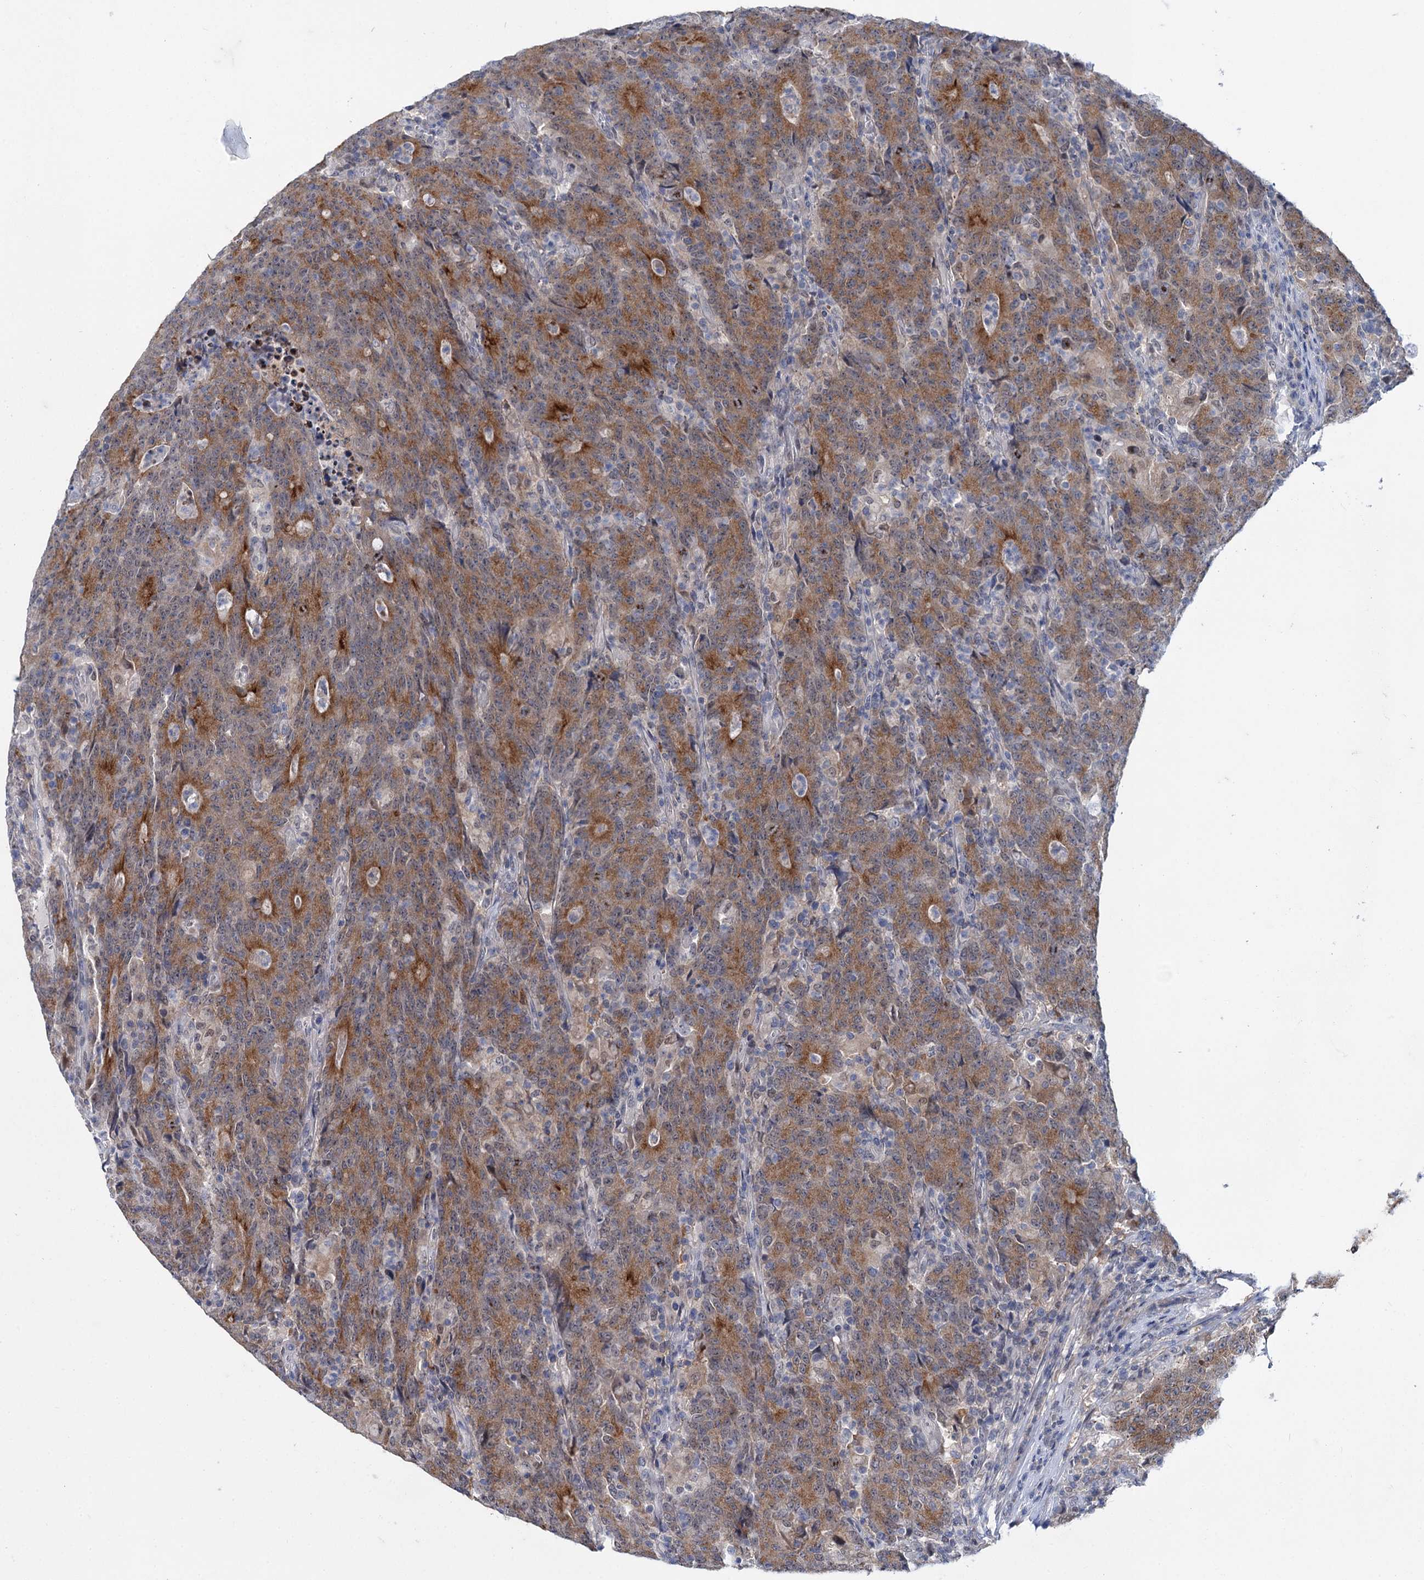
{"staining": {"intensity": "moderate", "quantity": ">75%", "location": "cytoplasmic/membranous"}, "tissue": "colorectal cancer", "cell_type": "Tumor cells", "image_type": "cancer", "snomed": [{"axis": "morphology", "description": "Adenocarcinoma, NOS"}, {"axis": "topography", "description": "Colon"}], "caption": "Approximately >75% of tumor cells in human colorectal cancer (adenocarcinoma) reveal moderate cytoplasmic/membranous protein positivity as visualized by brown immunohistochemical staining.", "gene": "MID1IP1", "patient": {"sex": "female", "age": 75}}